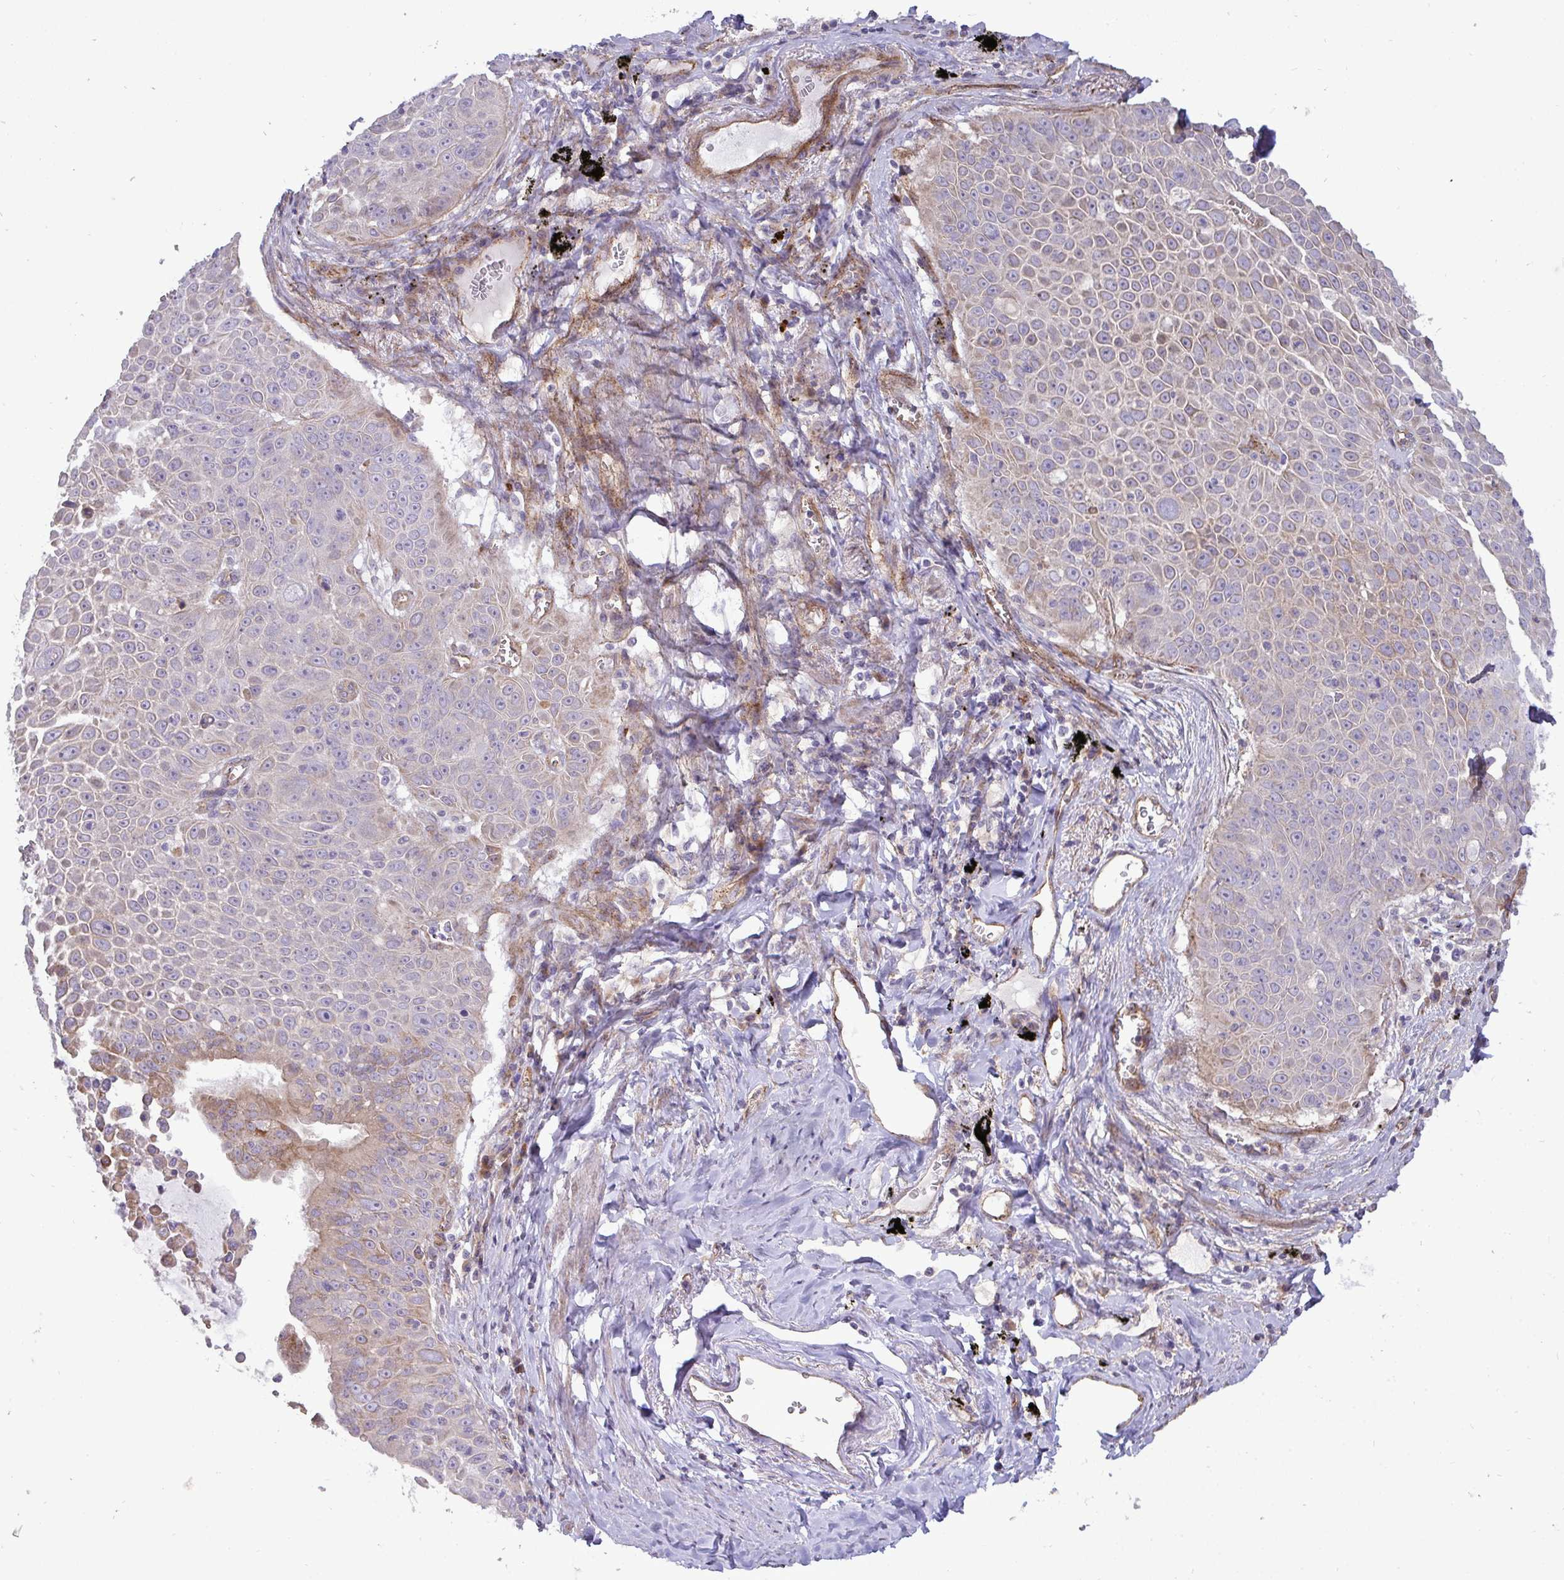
{"staining": {"intensity": "moderate", "quantity": "<25%", "location": "cytoplasmic/membranous"}, "tissue": "lung cancer", "cell_type": "Tumor cells", "image_type": "cancer", "snomed": [{"axis": "morphology", "description": "Squamous cell carcinoma, NOS"}, {"axis": "morphology", "description": "Squamous cell carcinoma, metastatic, NOS"}, {"axis": "topography", "description": "Lymph node"}, {"axis": "topography", "description": "Lung"}], "caption": "This micrograph displays metastatic squamous cell carcinoma (lung) stained with IHC to label a protein in brown. The cytoplasmic/membranous of tumor cells show moderate positivity for the protein. Nuclei are counter-stained blue.", "gene": "SH2D1B", "patient": {"sex": "female", "age": 62}}